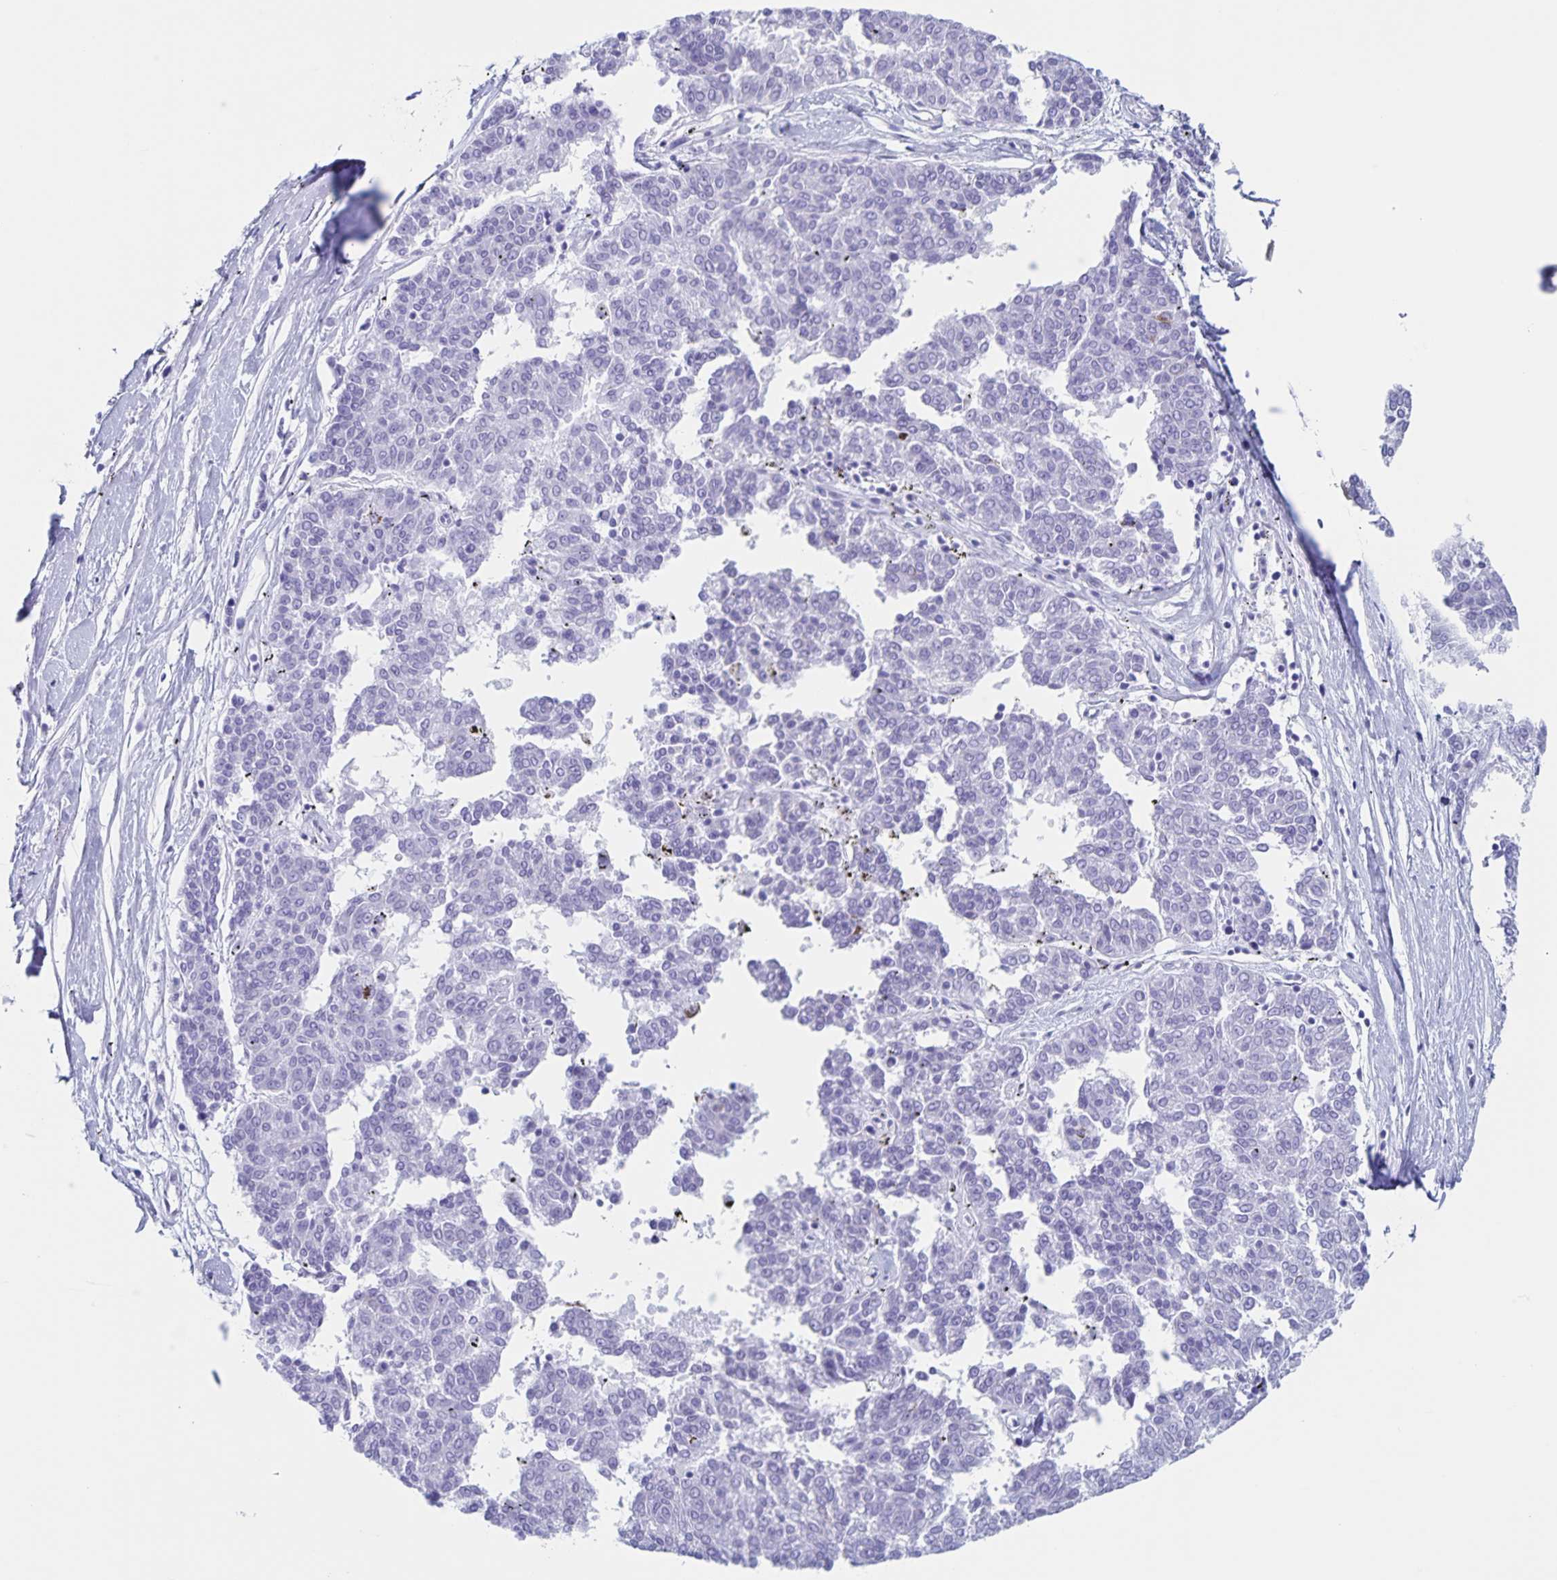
{"staining": {"intensity": "negative", "quantity": "none", "location": "none"}, "tissue": "melanoma", "cell_type": "Tumor cells", "image_type": "cancer", "snomed": [{"axis": "morphology", "description": "Malignant melanoma, NOS"}, {"axis": "topography", "description": "Skin"}], "caption": "The immunohistochemistry histopathology image has no significant positivity in tumor cells of malignant melanoma tissue.", "gene": "C12orf56", "patient": {"sex": "female", "age": 72}}